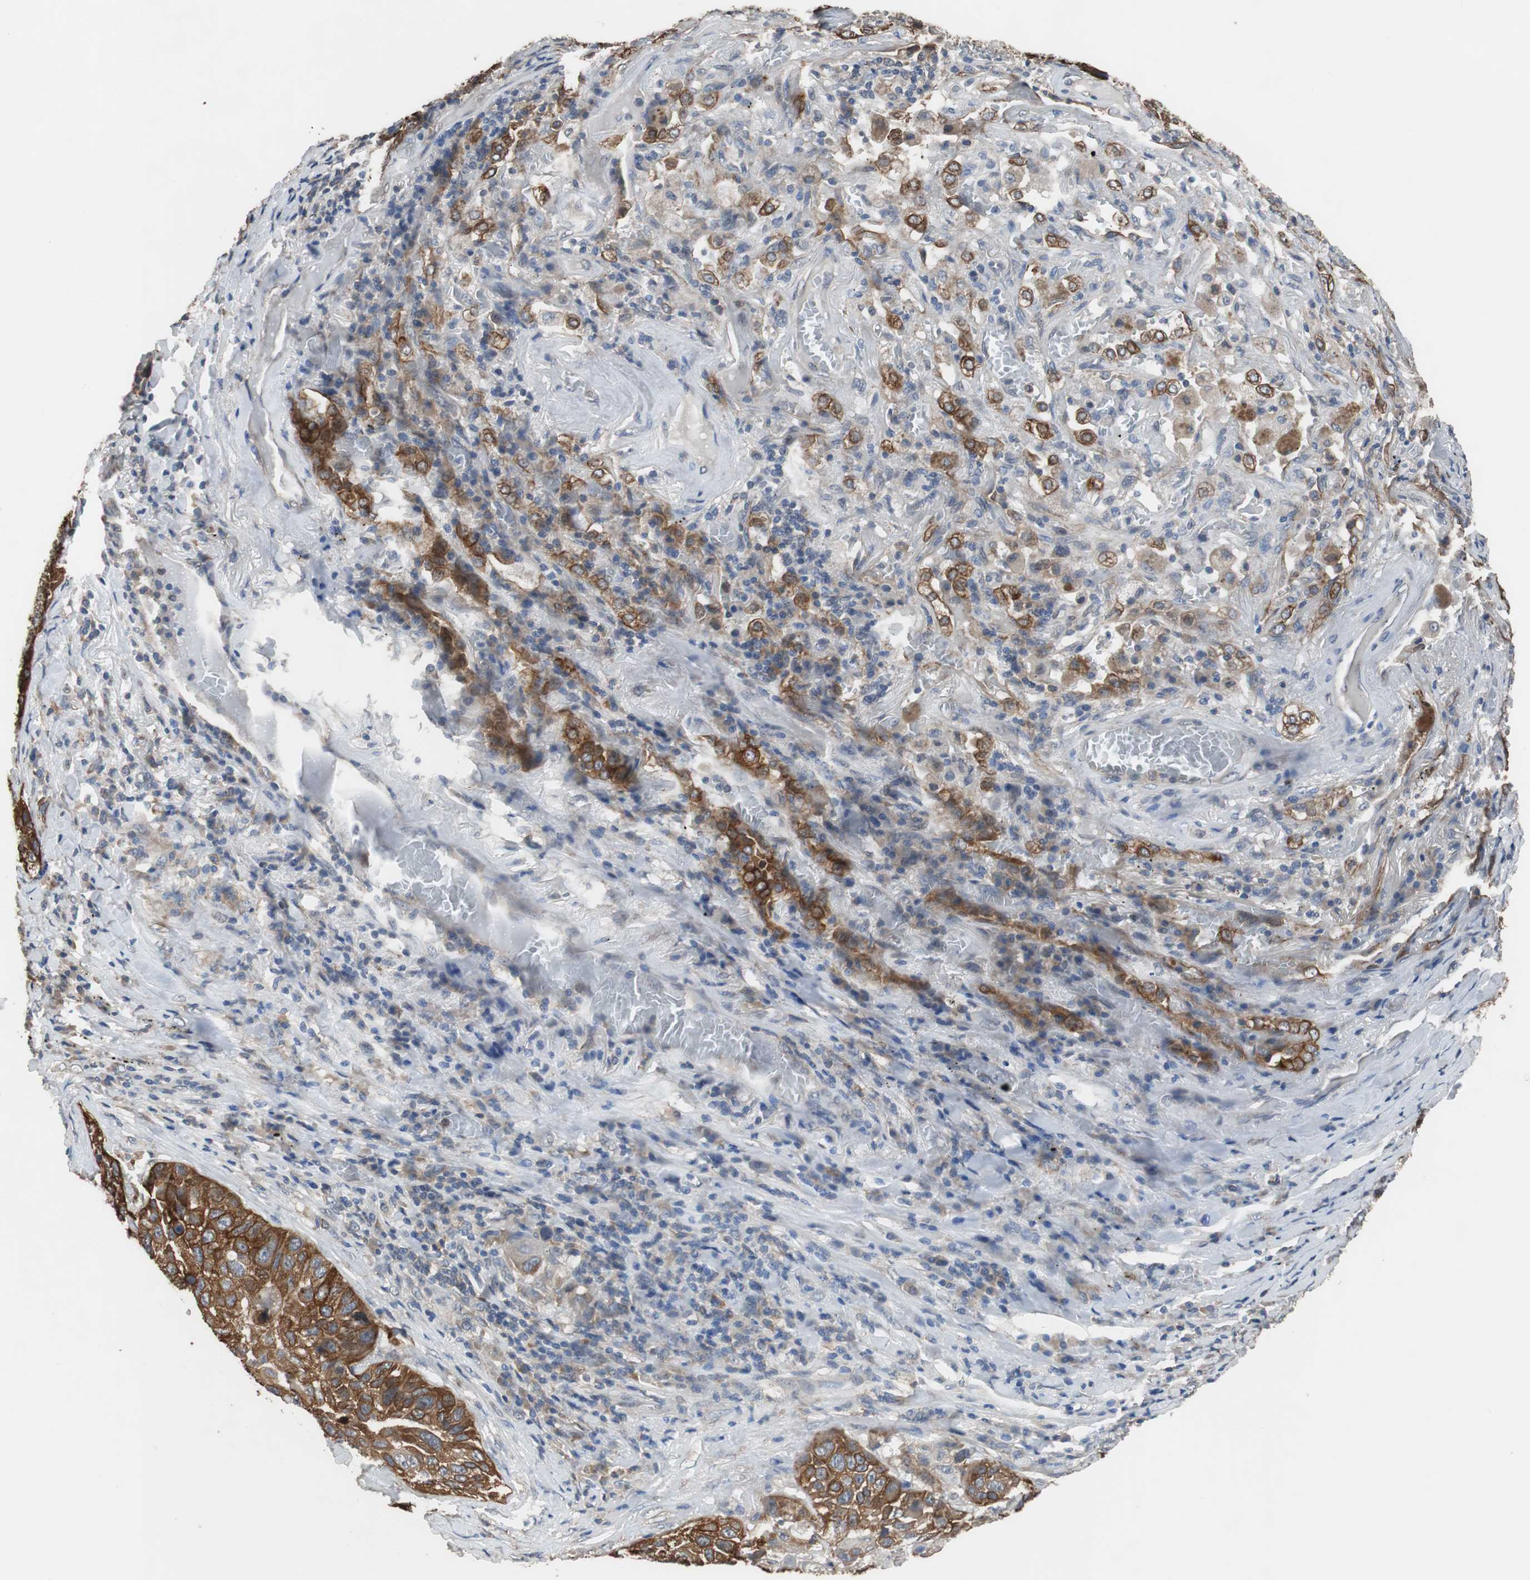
{"staining": {"intensity": "strong", "quantity": ">75%", "location": "cytoplasmic/membranous"}, "tissue": "lung cancer", "cell_type": "Tumor cells", "image_type": "cancer", "snomed": [{"axis": "morphology", "description": "Squamous cell carcinoma, NOS"}, {"axis": "topography", "description": "Lung"}], "caption": "This micrograph shows IHC staining of human lung cancer (squamous cell carcinoma), with high strong cytoplasmic/membranous positivity in approximately >75% of tumor cells.", "gene": "USP10", "patient": {"sex": "male", "age": 57}}